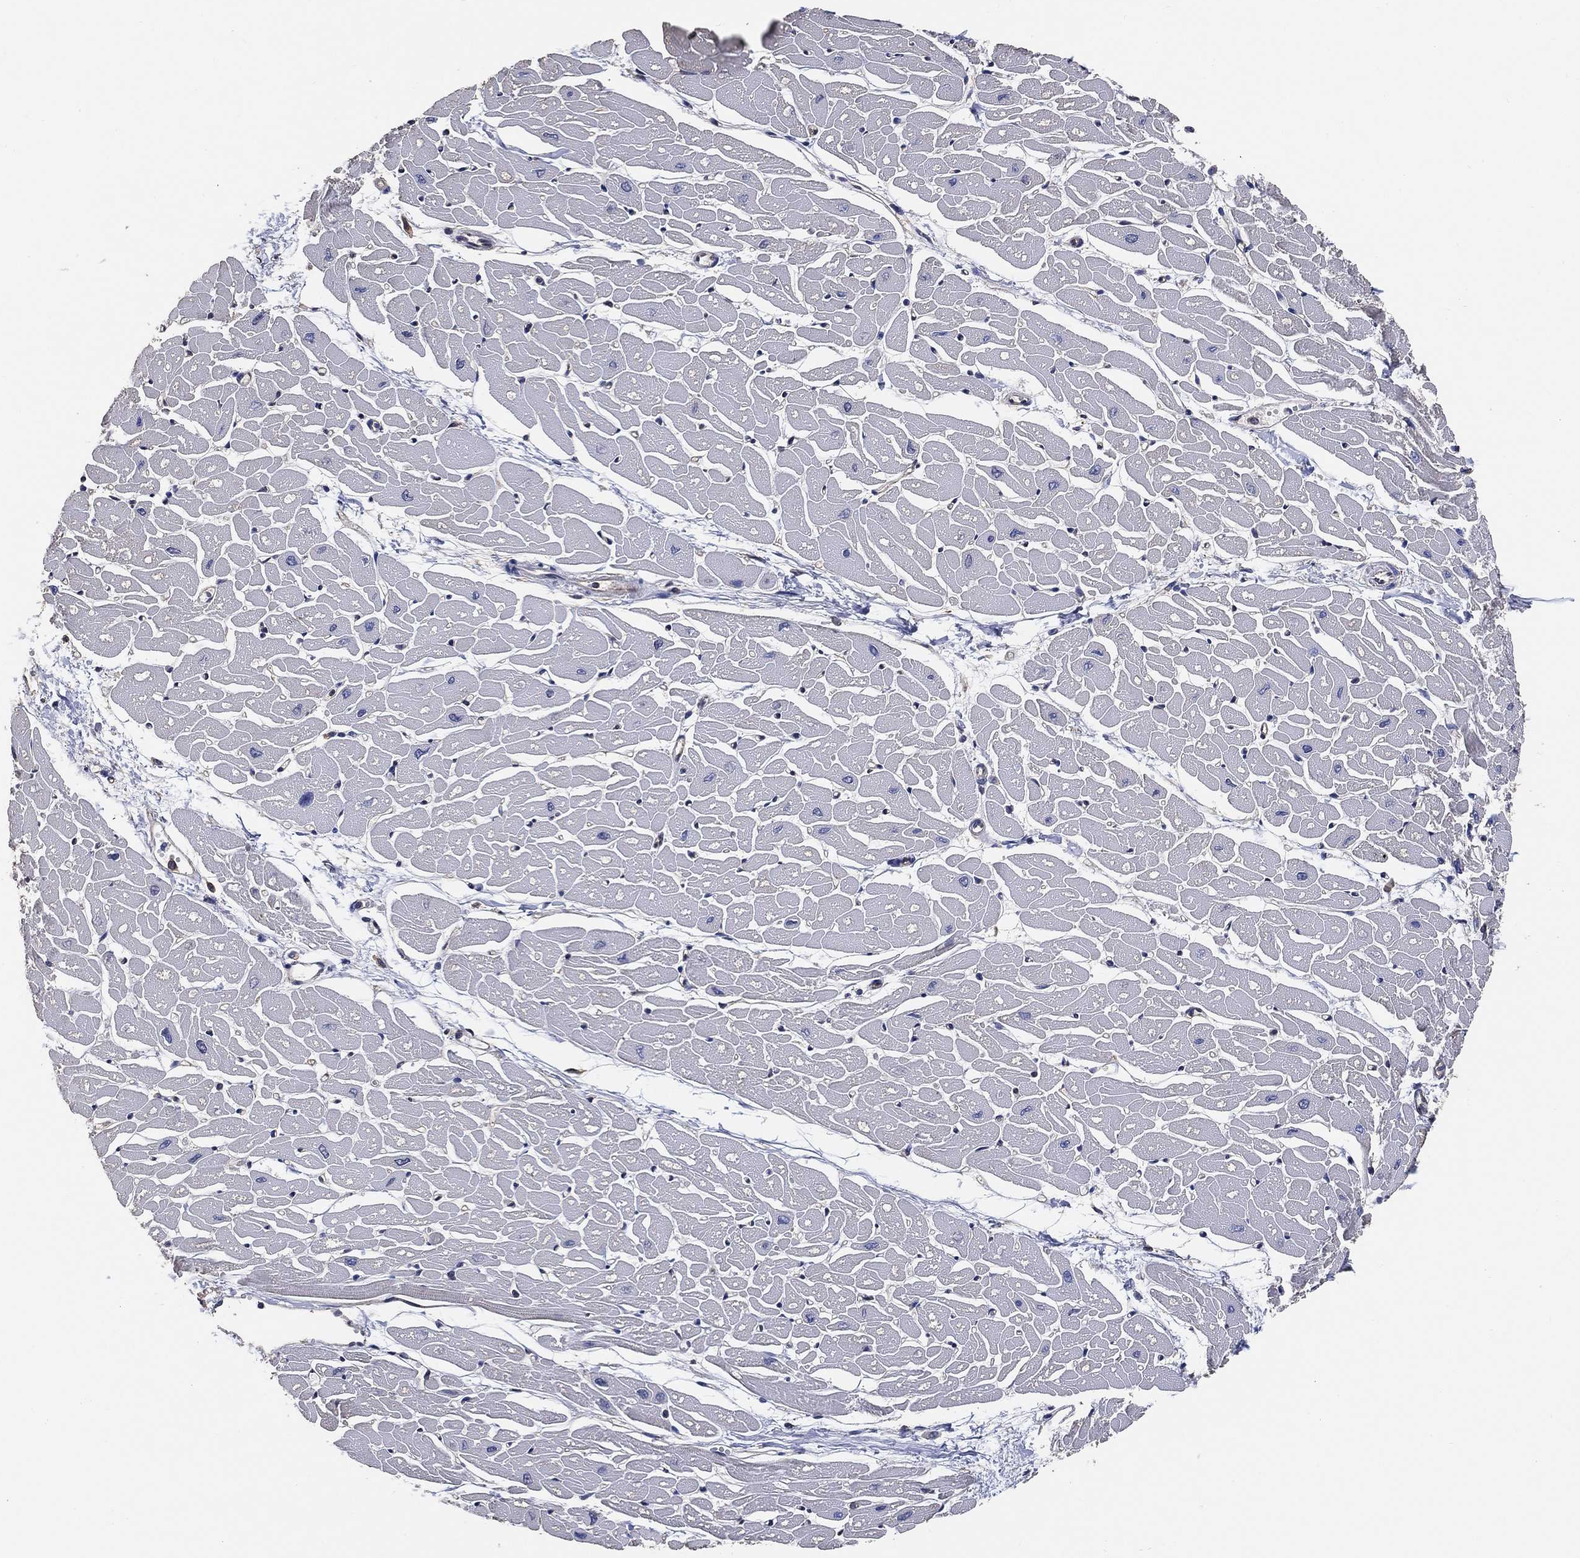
{"staining": {"intensity": "negative", "quantity": "none", "location": "none"}, "tissue": "heart muscle", "cell_type": "Cardiomyocytes", "image_type": "normal", "snomed": [{"axis": "morphology", "description": "Normal tissue, NOS"}, {"axis": "topography", "description": "Heart"}], "caption": "Immunohistochemical staining of unremarkable heart muscle displays no significant expression in cardiomyocytes.", "gene": "KLK5", "patient": {"sex": "male", "age": 57}}